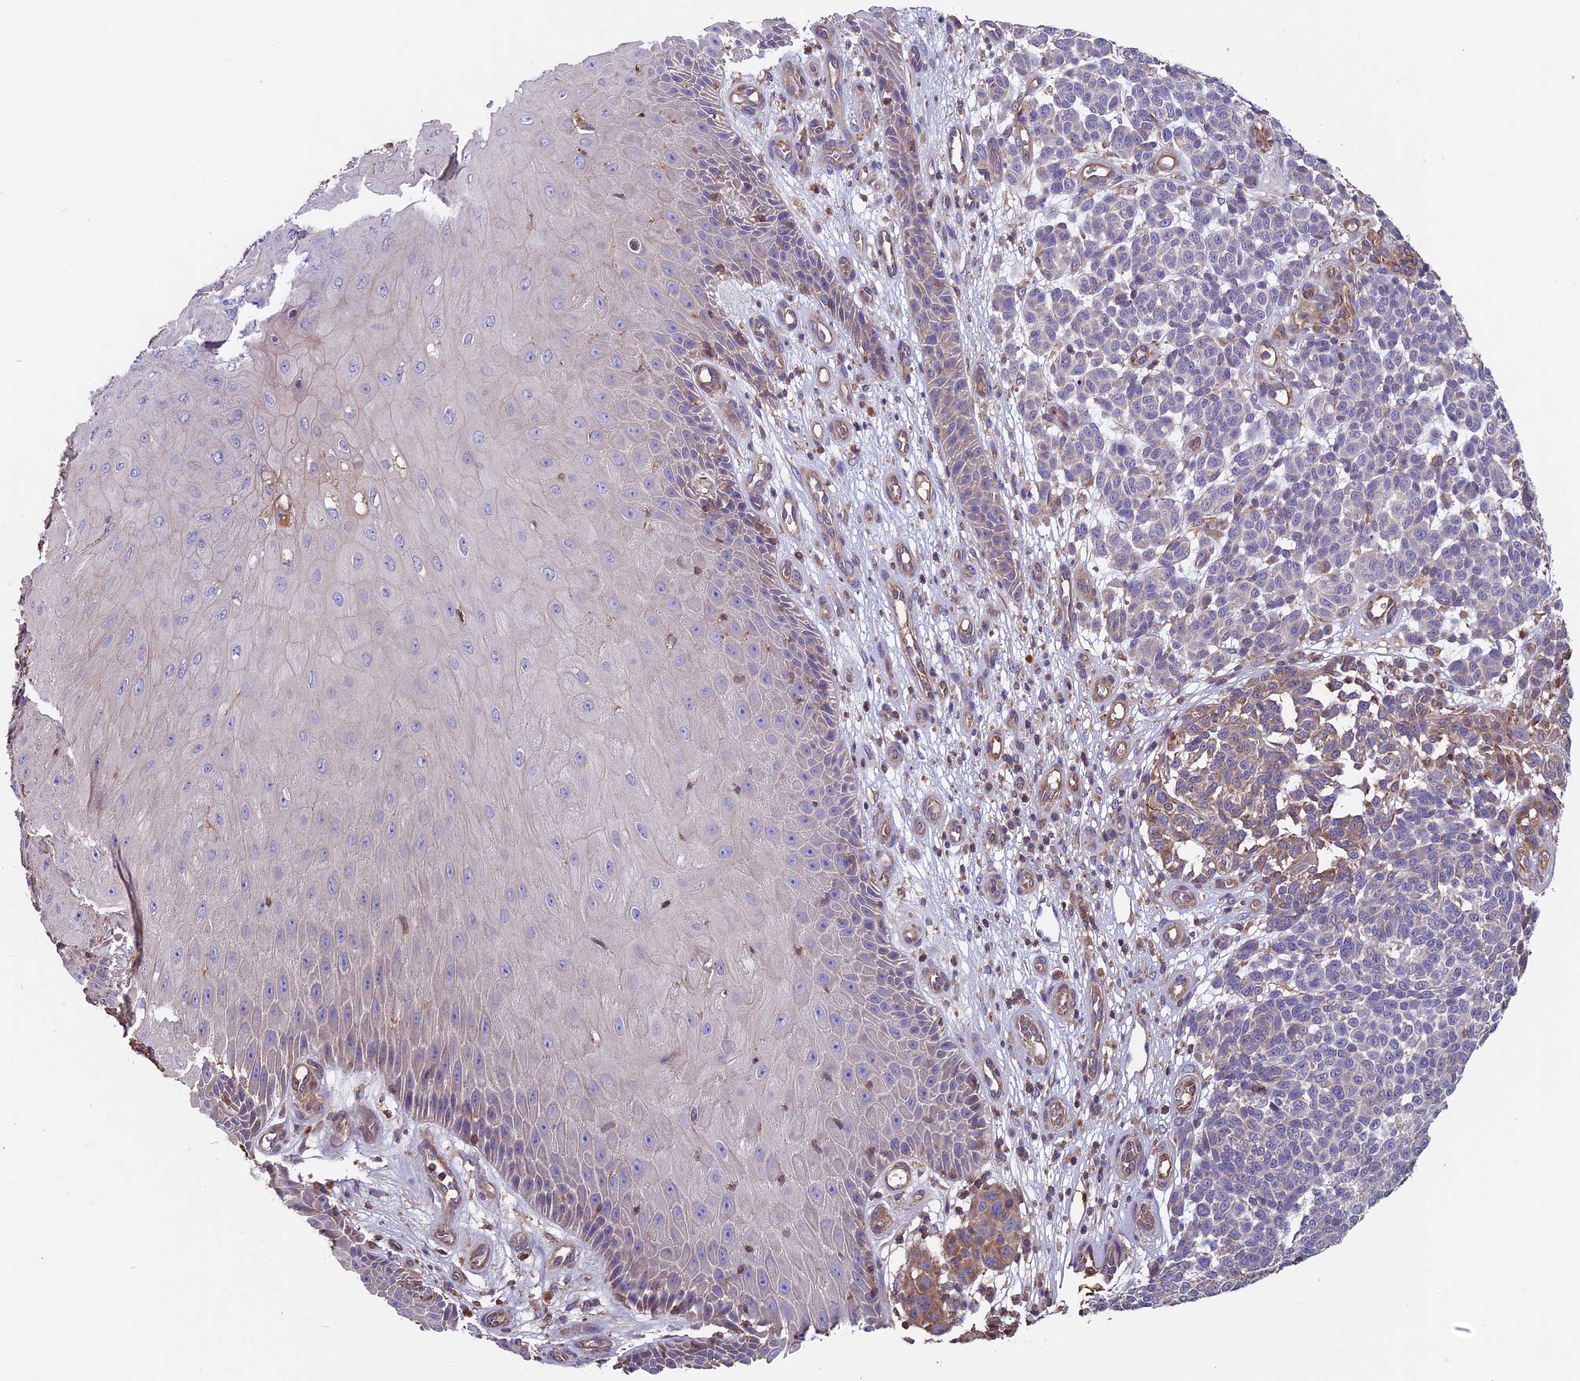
{"staining": {"intensity": "weak", "quantity": "25%-75%", "location": "cytoplasmic/membranous"}, "tissue": "melanoma", "cell_type": "Tumor cells", "image_type": "cancer", "snomed": [{"axis": "morphology", "description": "Malignant melanoma, NOS"}, {"axis": "topography", "description": "Skin"}], "caption": "Melanoma stained with a protein marker shows weak staining in tumor cells.", "gene": "CCDC153", "patient": {"sex": "male", "age": 49}}